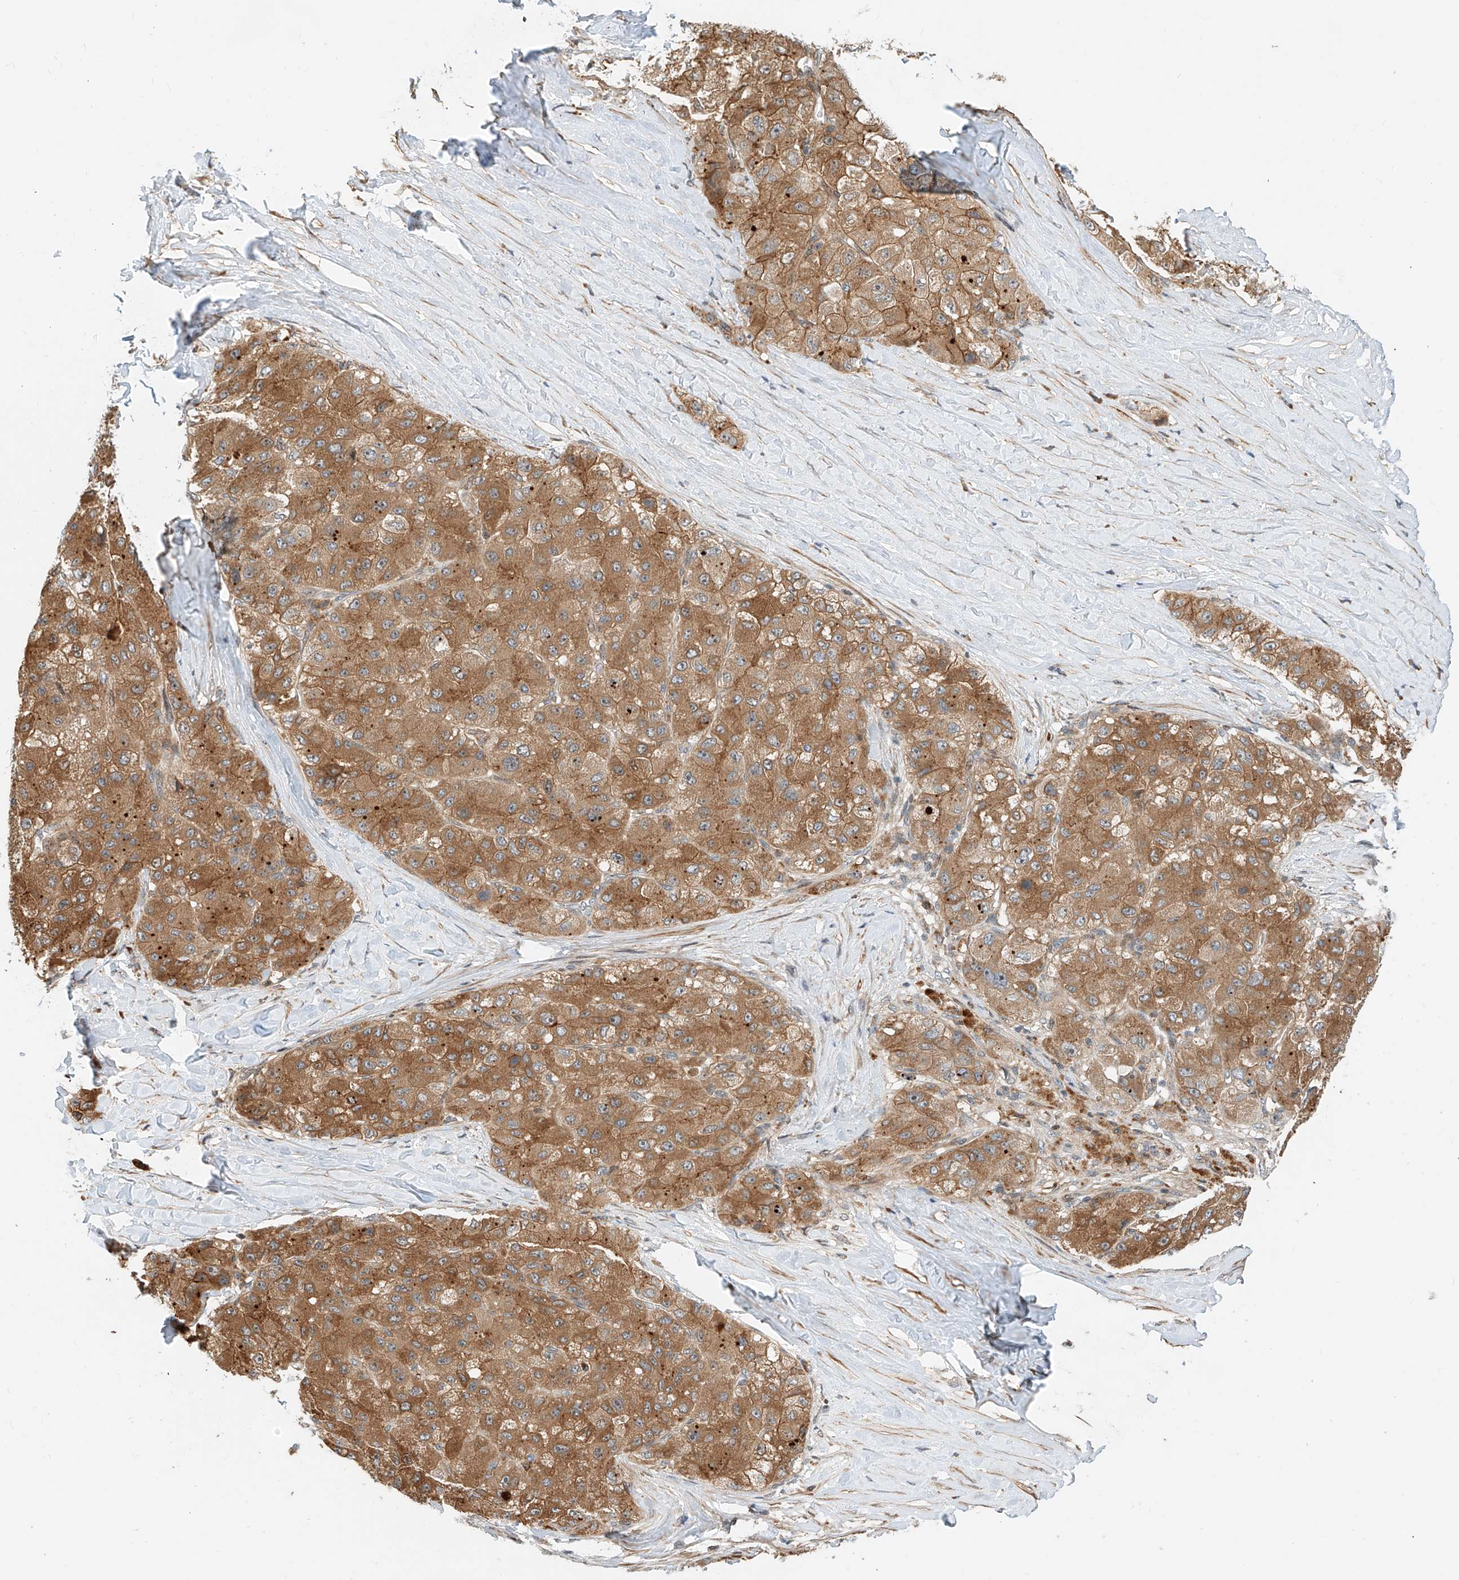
{"staining": {"intensity": "moderate", "quantity": ">75%", "location": "cytoplasmic/membranous"}, "tissue": "liver cancer", "cell_type": "Tumor cells", "image_type": "cancer", "snomed": [{"axis": "morphology", "description": "Carcinoma, Hepatocellular, NOS"}, {"axis": "topography", "description": "Liver"}], "caption": "Protein staining exhibits moderate cytoplasmic/membranous positivity in about >75% of tumor cells in hepatocellular carcinoma (liver). The staining was performed using DAB, with brown indicating positive protein expression. Nuclei are stained blue with hematoxylin.", "gene": "CPAMD8", "patient": {"sex": "male", "age": 80}}